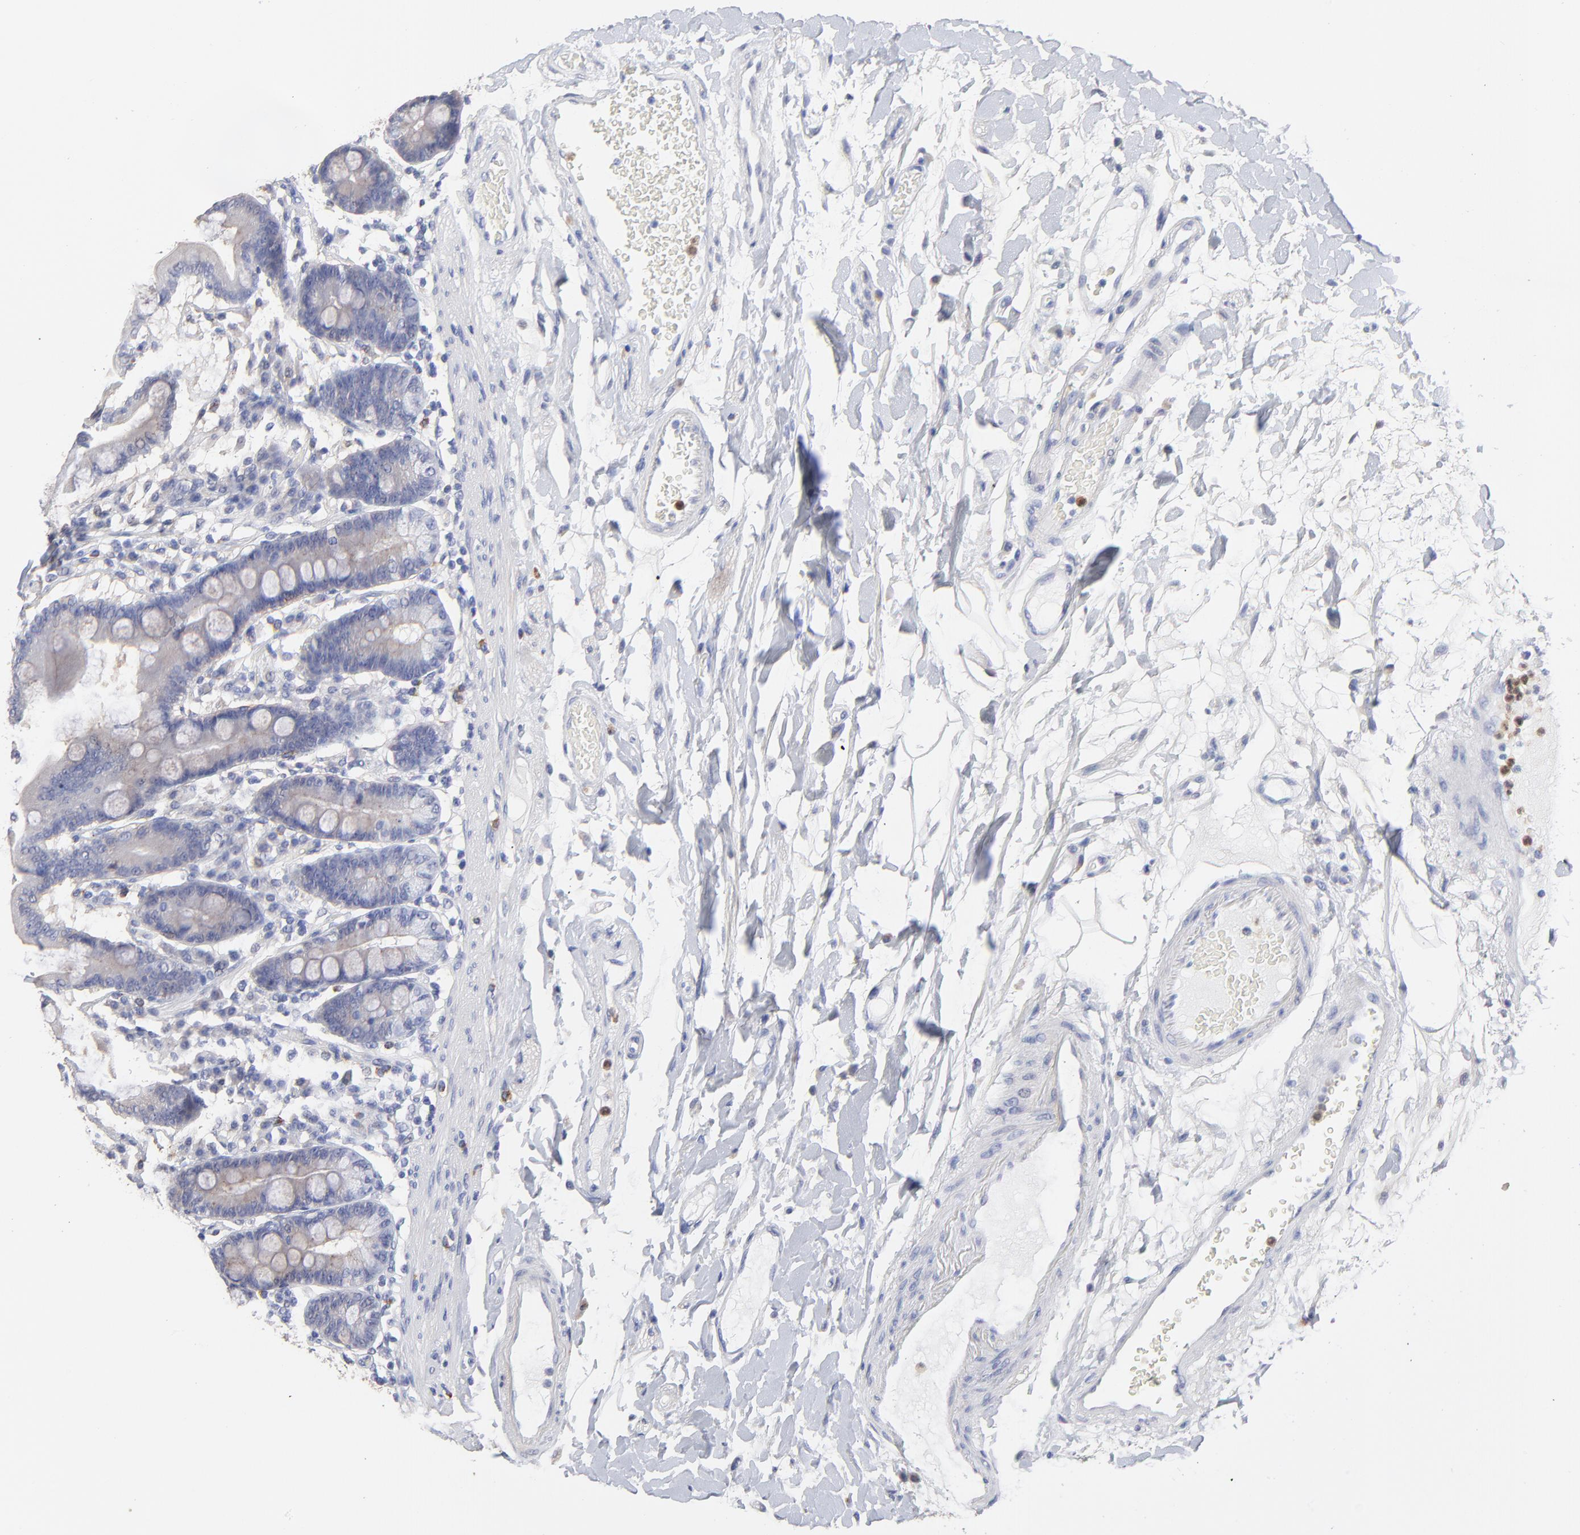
{"staining": {"intensity": "weak", "quantity": "25%-75%", "location": "cytoplasmic/membranous"}, "tissue": "duodenum", "cell_type": "Glandular cells", "image_type": "normal", "snomed": [{"axis": "morphology", "description": "Normal tissue, NOS"}, {"axis": "topography", "description": "Duodenum"}], "caption": "Immunohistochemistry of benign human duodenum demonstrates low levels of weak cytoplasmic/membranous expression in approximately 25%-75% of glandular cells.", "gene": "SMARCA1", "patient": {"sex": "female", "age": 64}}